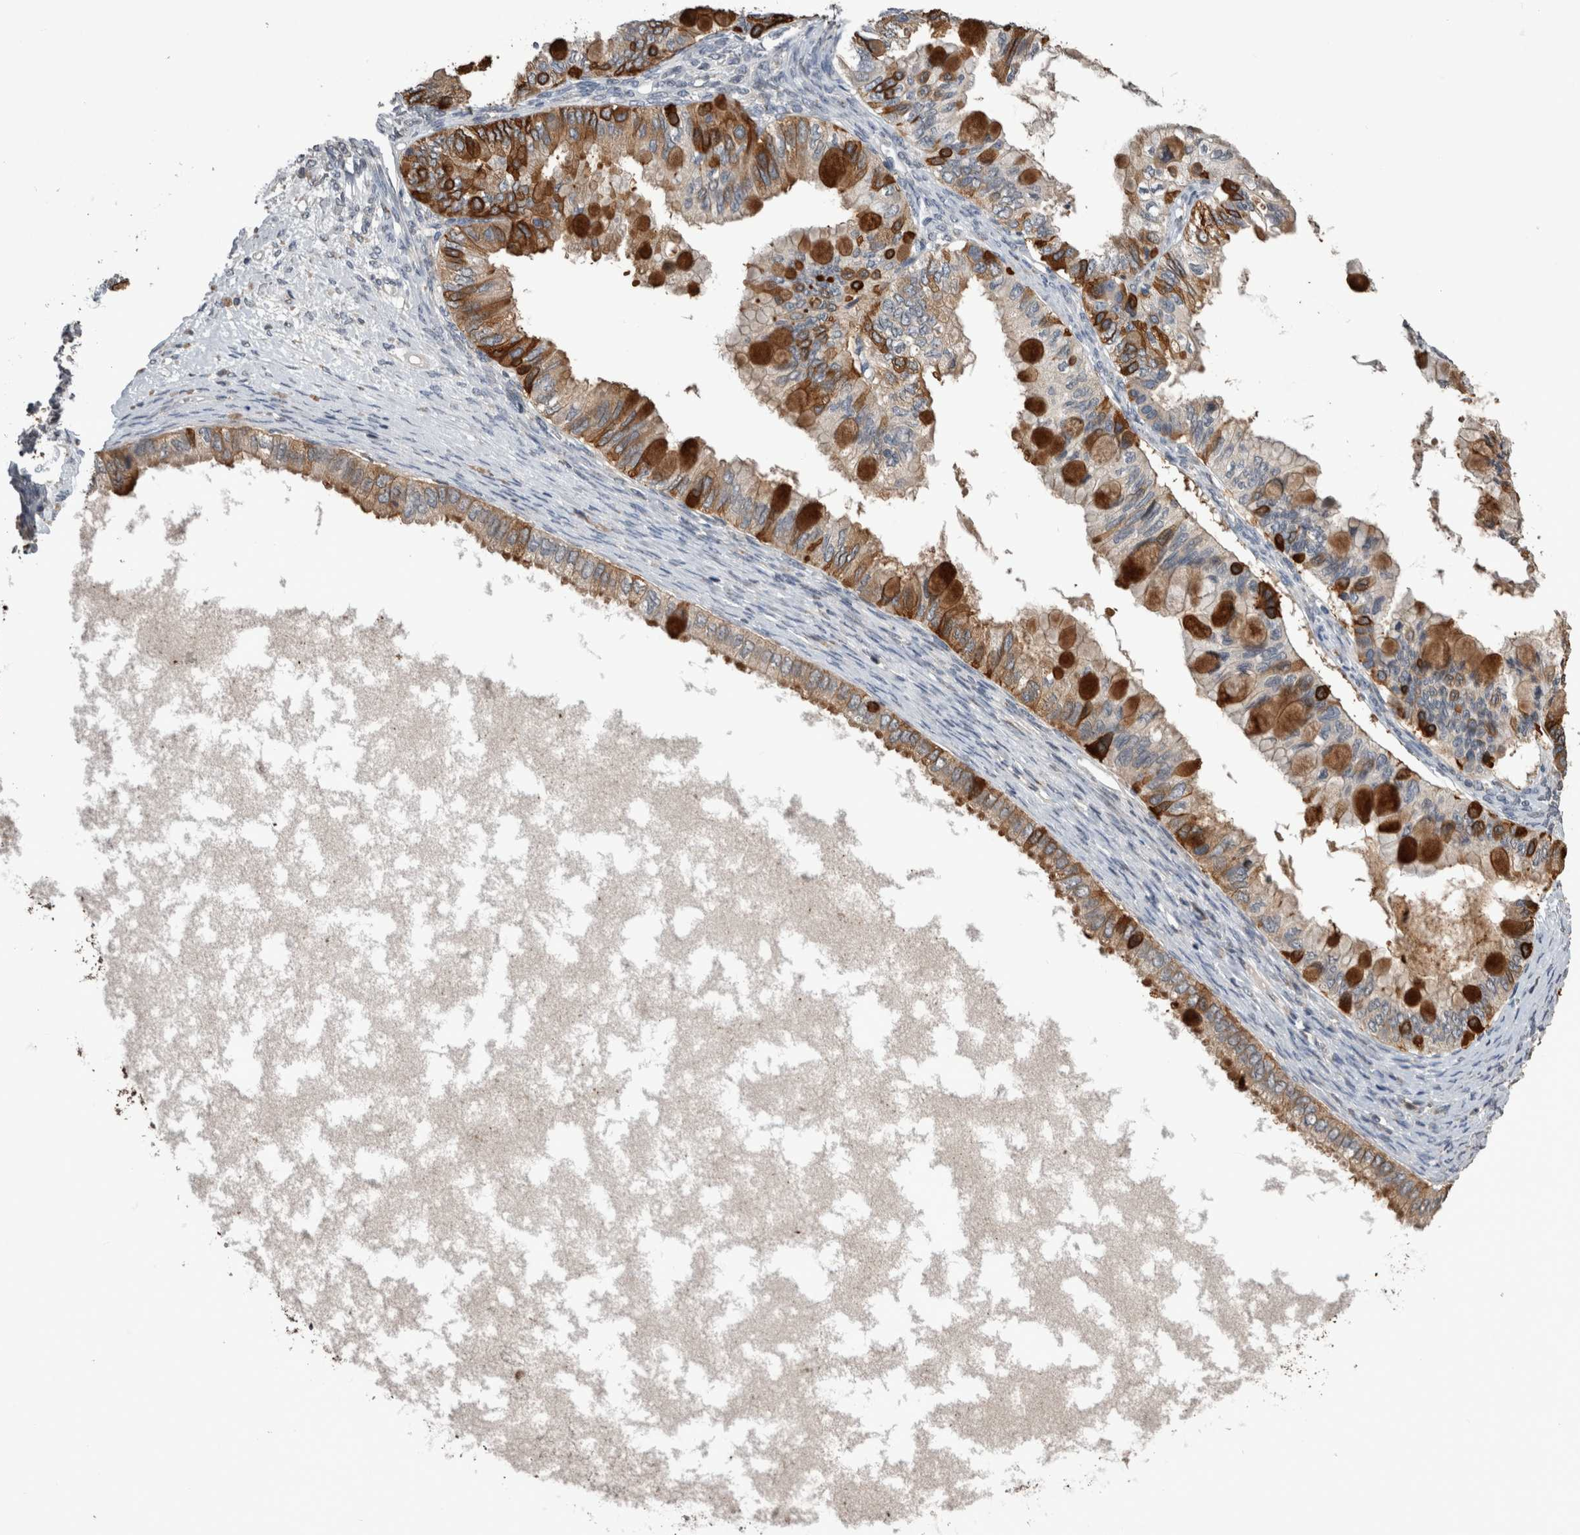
{"staining": {"intensity": "moderate", "quantity": "25%-75%", "location": "cytoplasmic/membranous"}, "tissue": "ovarian cancer", "cell_type": "Tumor cells", "image_type": "cancer", "snomed": [{"axis": "morphology", "description": "Cystadenocarcinoma, mucinous, NOS"}, {"axis": "topography", "description": "Ovary"}], "caption": "Immunohistochemical staining of mucinous cystadenocarcinoma (ovarian) reveals medium levels of moderate cytoplasmic/membranous protein staining in about 25%-75% of tumor cells. (brown staining indicates protein expression, while blue staining denotes nuclei).", "gene": "ANXA13", "patient": {"sex": "female", "age": 80}}